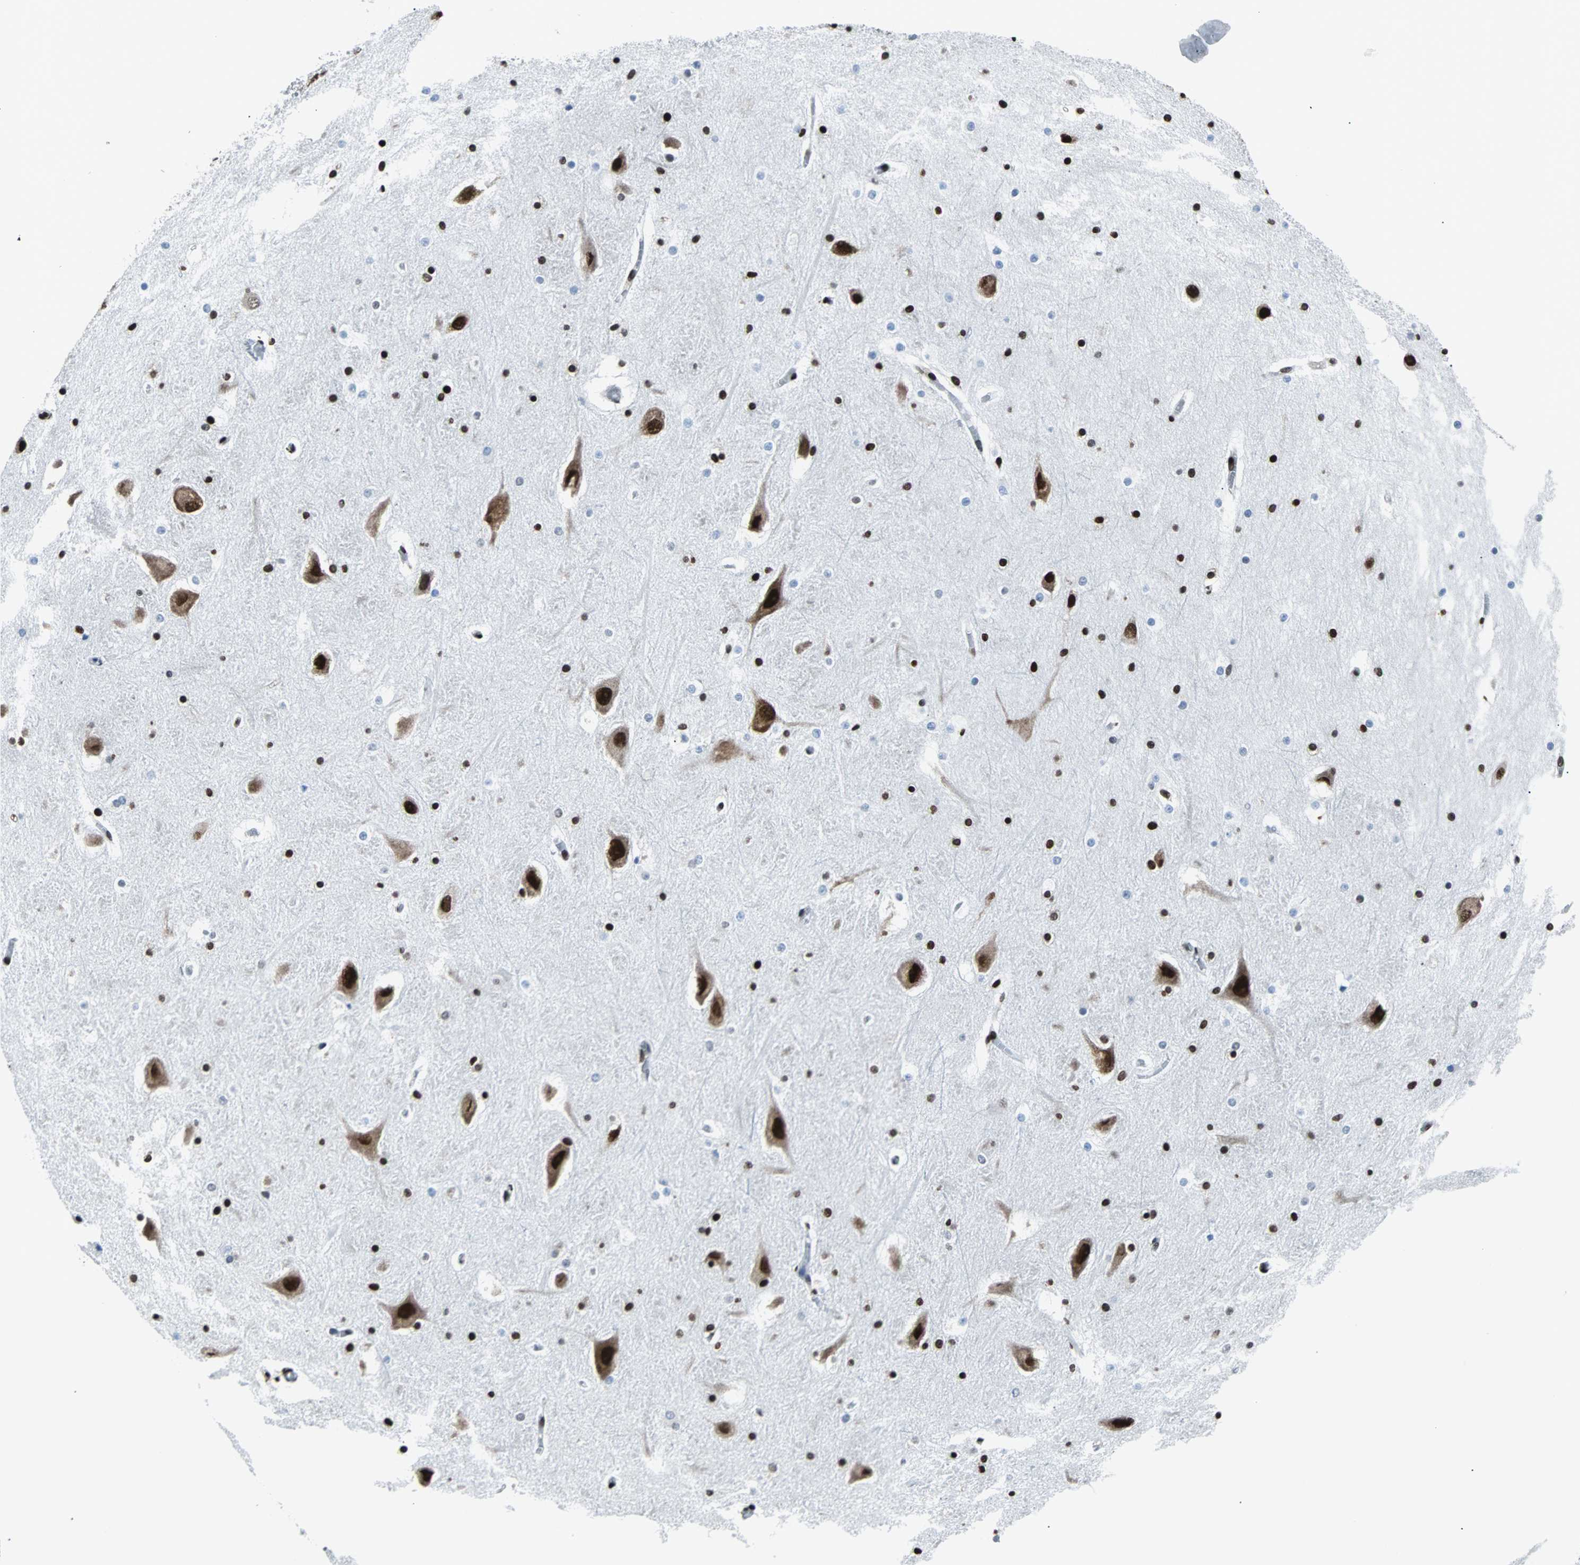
{"staining": {"intensity": "strong", "quantity": "25%-75%", "location": "nuclear"}, "tissue": "hippocampus", "cell_type": "Glial cells", "image_type": "normal", "snomed": [{"axis": "morphology", "description": "Normal tissue, NOS"}, {"axis": "topography", "description": "Hippocampus"}], "caption": "High-power microscopy captured an IHC histopathology image of unremarkable hippocampus, revealing strong nuclear staining in about 25%-75% of glial cells.", "gene": "FUBP1", "patient": {"sex": "male", "age": 45}}